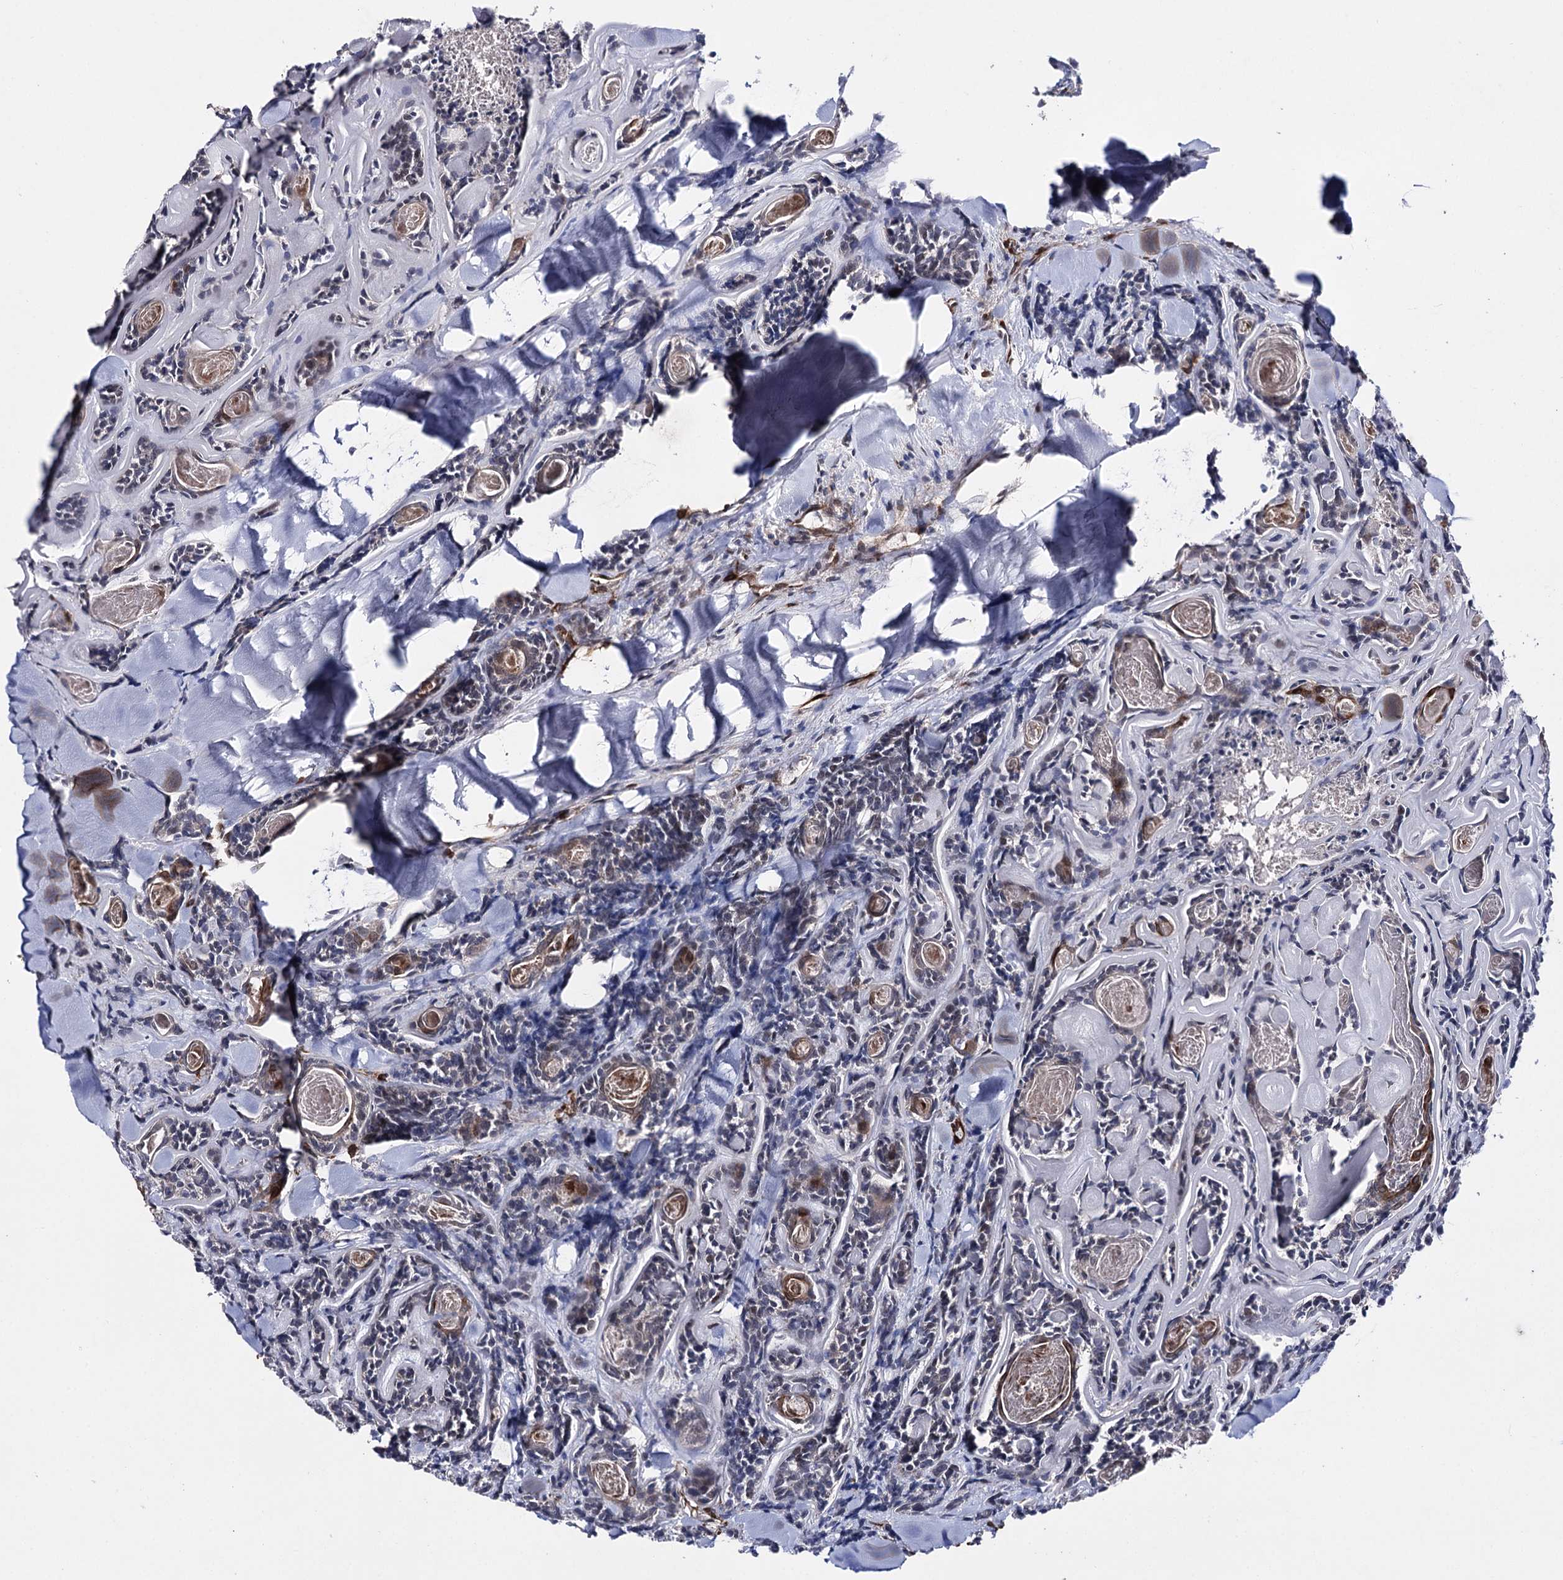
{"staining": {"intensity": "negative", "quantity": "none", "location": "none"}, "tissue": "head and neck cancer", "cell_type": "Tumor cells", "image_type": "cancer", "snomed": [{"axis": "morphology", "description": "Adenocarcinoma, NOS"}, {"axis": "topography", "description": "Salivary gland"}, {"axis": "topography", "description": "Head-Neck"}], "caption": "Immunohistochemistry (IHC) of adenocarcinoma (head and neck) exhibits no positivity in tumor cells.", "gene": "HSD11B2", "patient": {"sex": "female", "age": 63}}